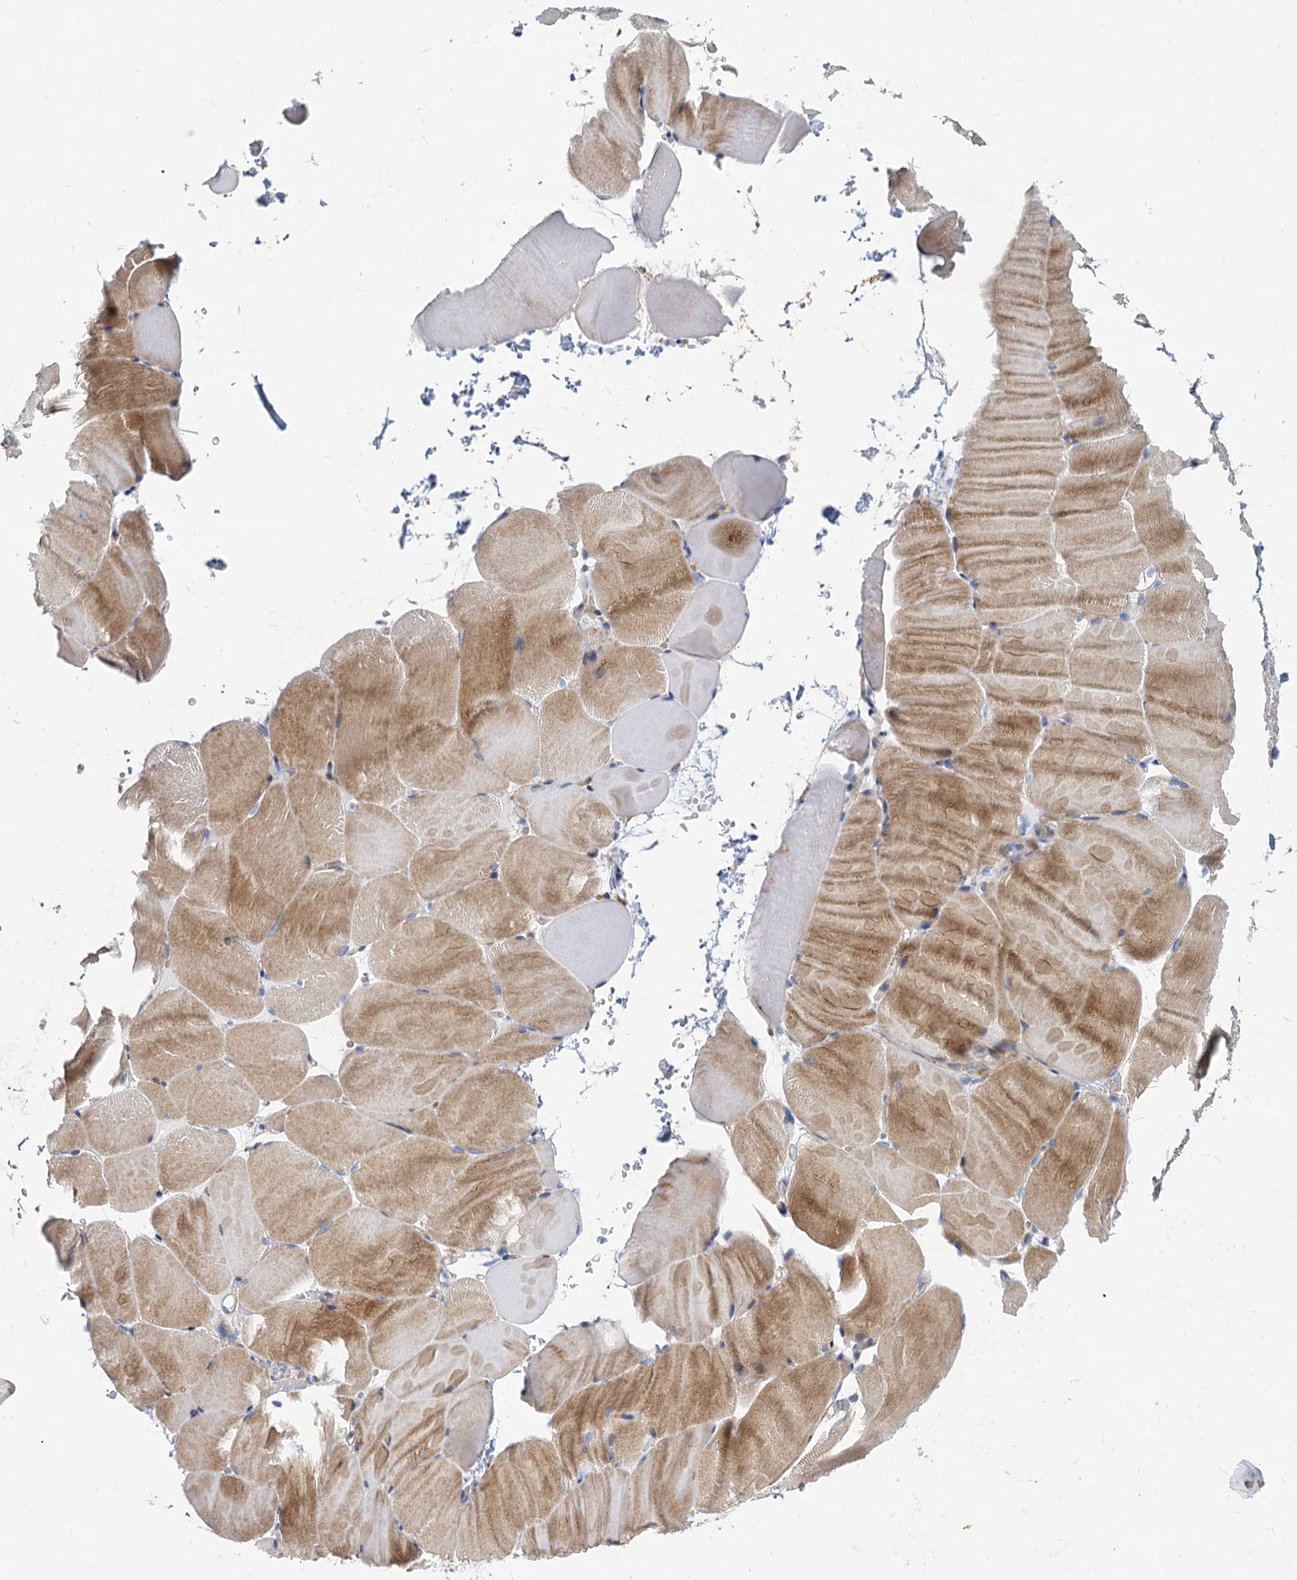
{"staining": {"intensity": "moderate", "quantity": ">75%", "location": "cytoplasmic/membranous"}, "tissue": "skeletal muscle", "cell_type": "Myocytes", "image_type": "normal", "snomed": [{"axis": "morphology", "description": "Normal tissue, NOS"}, {"axis": "topography", "description": "Skeletal muscle"}, {"axis": "topography", "description": "Parathyroid gland"}], "caption": "Myocytes display medium levels of moderate cytoplasmic/membranous positivity in approximately >75% of cells in benign skeletal muscle.", "gene": "TRIM77", "patient": {"sex": "female", "age": 37}}